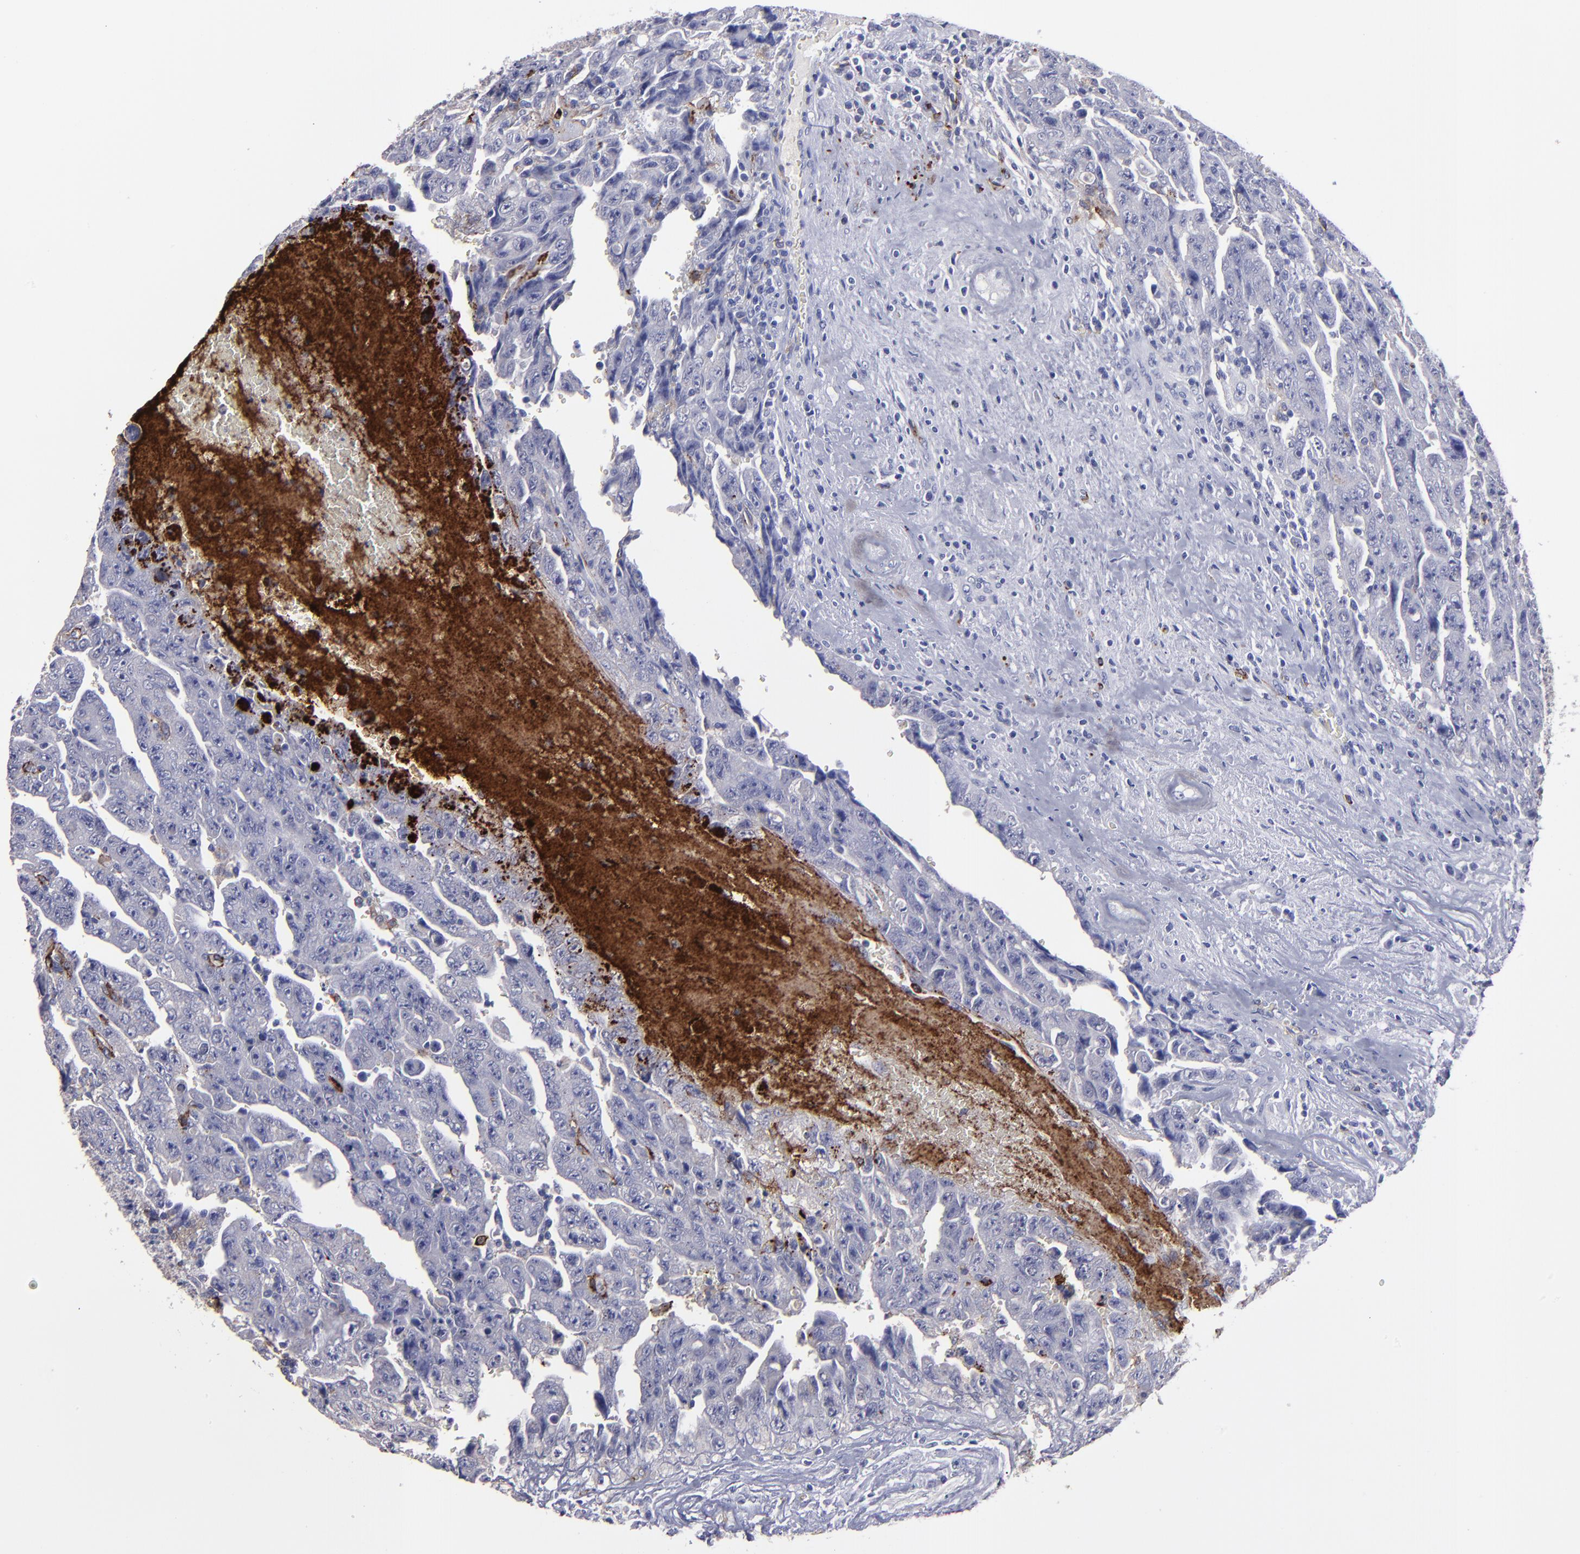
{"staining": {"intensity": "negative", "quantity": "none", "location": "none"}, "tissue": "testis cancer", "cell_type": "Tumor cells", "image_type": "cancer", "snomed": [{"axis": "morphology", "description": "Carcinoma, Embryonal, NOS"}, {"axis": "topography", "description": "Testis"}], "caption": "Immunohistochemical staining of human testis embryonal carcinoma demonstrates no significant expression in tumor cells. (DAB (3,3'-diaminobenzidine) immunohistochemistry (IHC) visualized using brightfield microscopy, high magnification).", "gene": "CD36", "patient": {"sex": "male", "age": 28}}